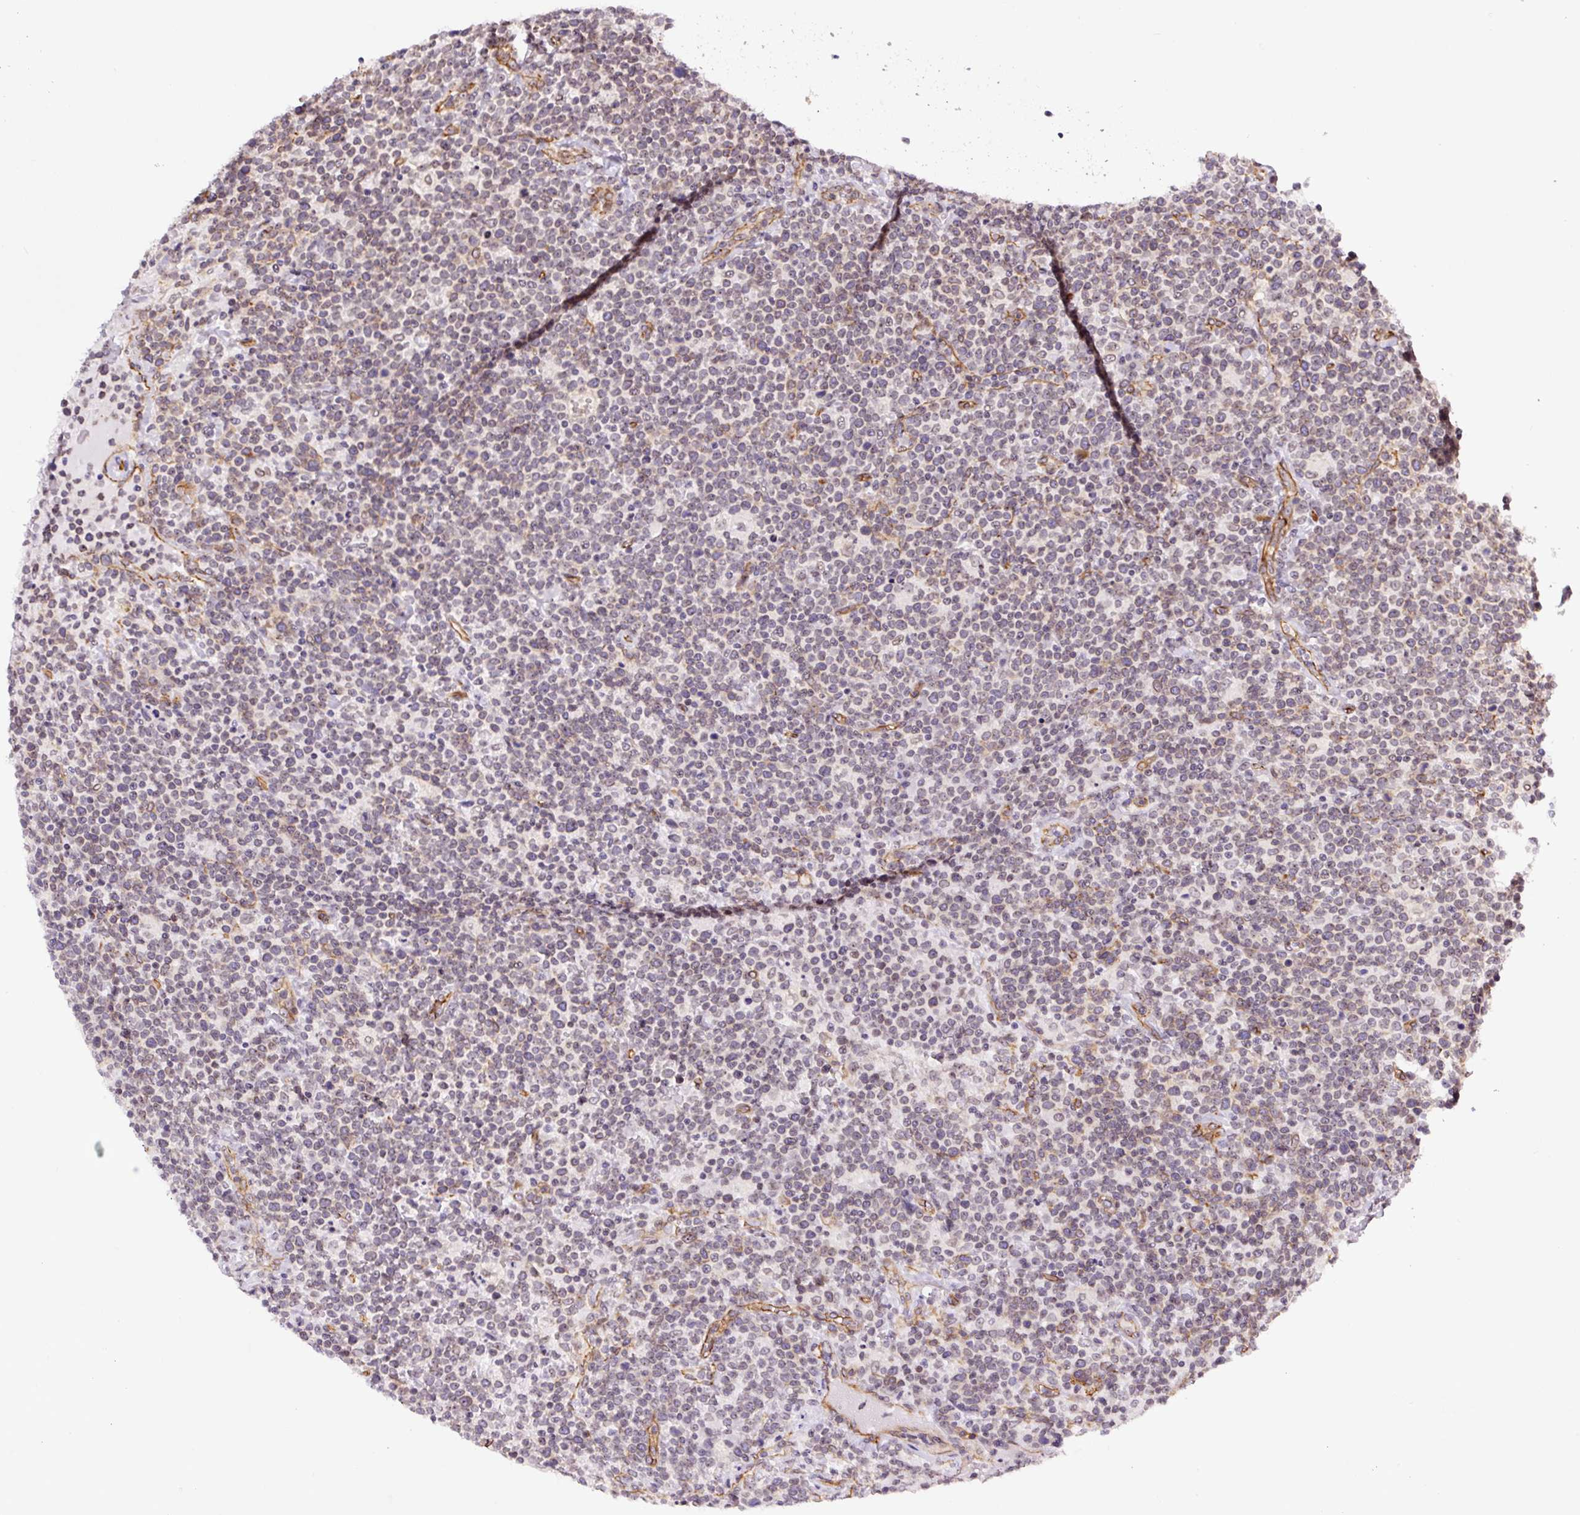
{"staining": {"intensity": "negative", "quantity": "none", "location": "none"}, "tissue": "lymphoma", "cell_type": "Tumor cells", "image_type": "cancer", "snomed": [{"axis": "morphology", "description": "Malignant lymphoma, non-Hodgkin's type, High grade"}, {"axis": "topography", "description": "Lymph node"}], "caption": "A photomicrograph of lymphoma stained for a protein exhibits no brown staining in tumor cells.", "gene": "MYO5C", "patient": {"sex": "male", "age": 61}}